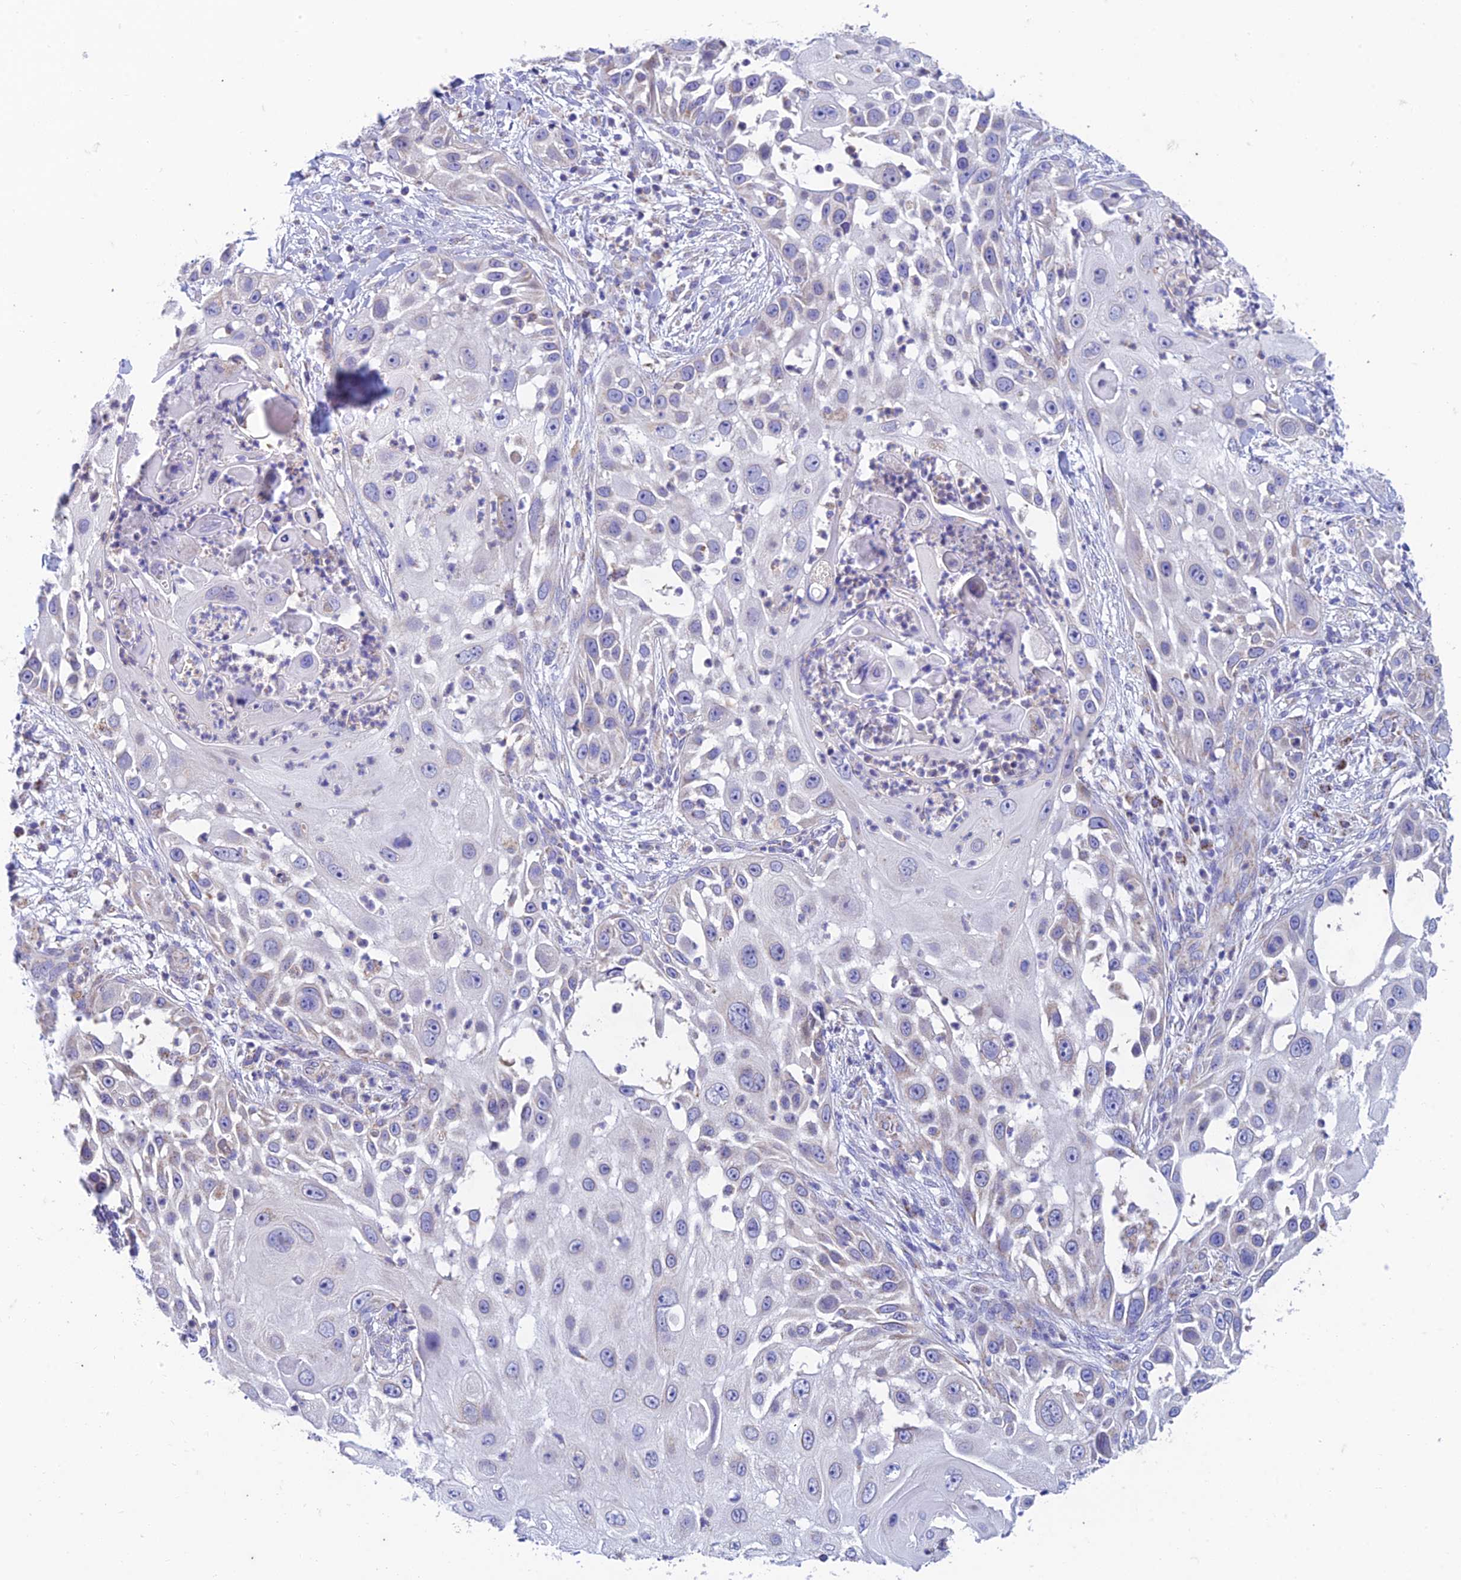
{"staining": {"intensity": "weak", "quantity": "<25%", "location": "cytoplasmic/membranous"}, "tissue": "skin cancer", "cell_type": "Tumor cells", "image_type": "cancer", "snomed": [{"axis": "morphology", "description": "Squamous cell carcinoma, NOS"}, {"axis": "topography", "description": "Skin"}], "caption": "High magnification brightfield microscopy of skin cancer stained with DAB (3,3'-diaminobenzidine) (brown) and counterstained with hematoxylin (blue): tumor cells show no significant expression. (IHC, brightfield microscopy, high magnification).", "gene": "ZNF181", "patient": {"sex": "female", "age": 44}}